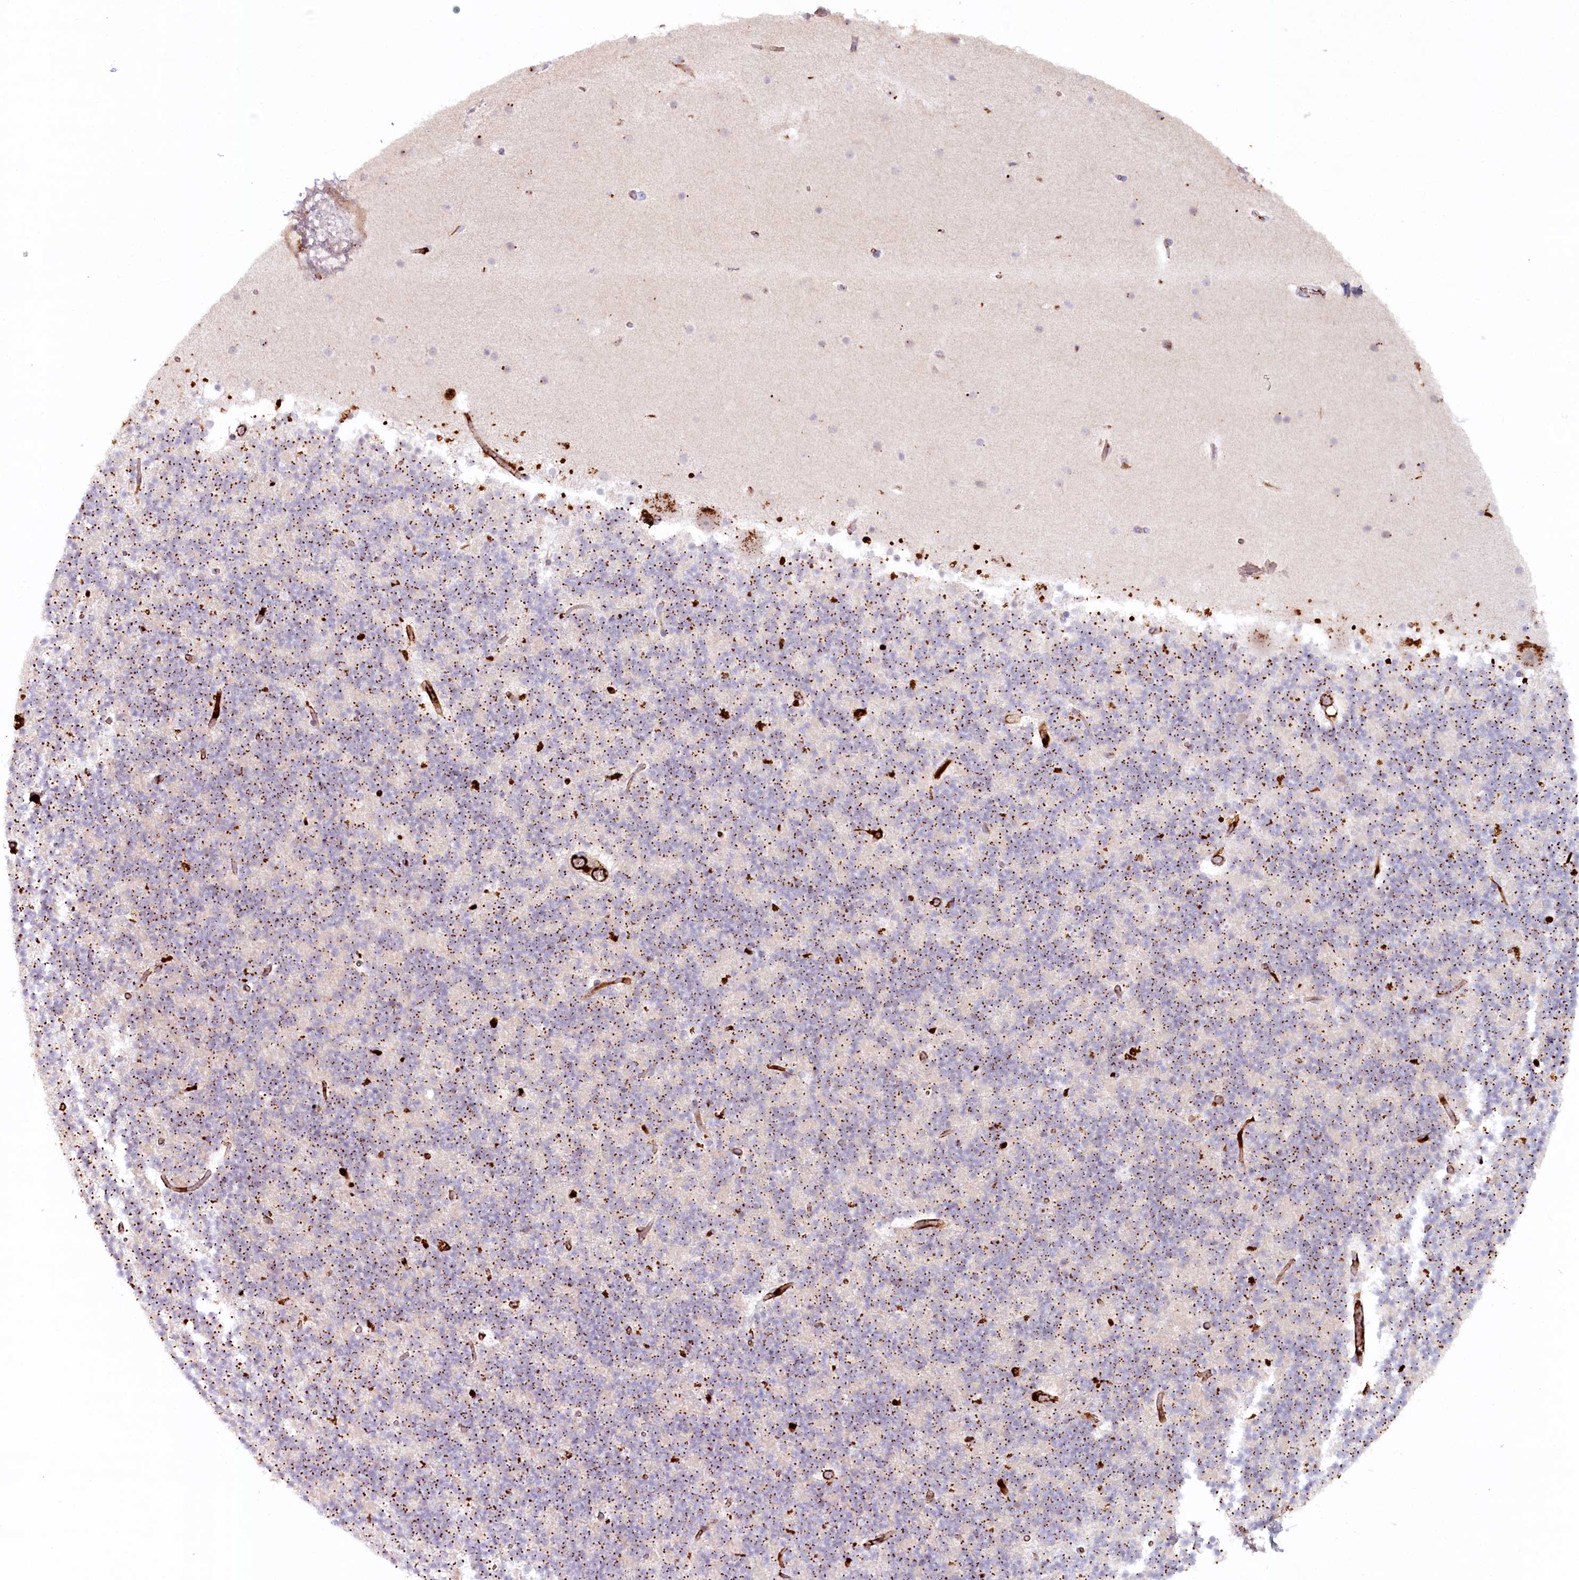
{"staining": {"intensity": "strong", "quantity": "25%-75%", "location": "cytoplasmic/membranous"}, "tissue": "cerebellum", "cell_type": "Cells in granular layer", "image_type": "normal", "snomed": [{"axis": "morphology", "description": "Normal tissue, NOS"}, {"axis": "topography", "description": "Cerebellum"}], "caption": "Cerebellum stained with DAB (3,3'-diaminobenzidine) IHC exhibits high levels of strong cytoplasmic/membranous staining in approximately 25%-75% of cells in granular layer.", "gene": "PSAPL1", "patient": {"sex": "male", "age": 57}}